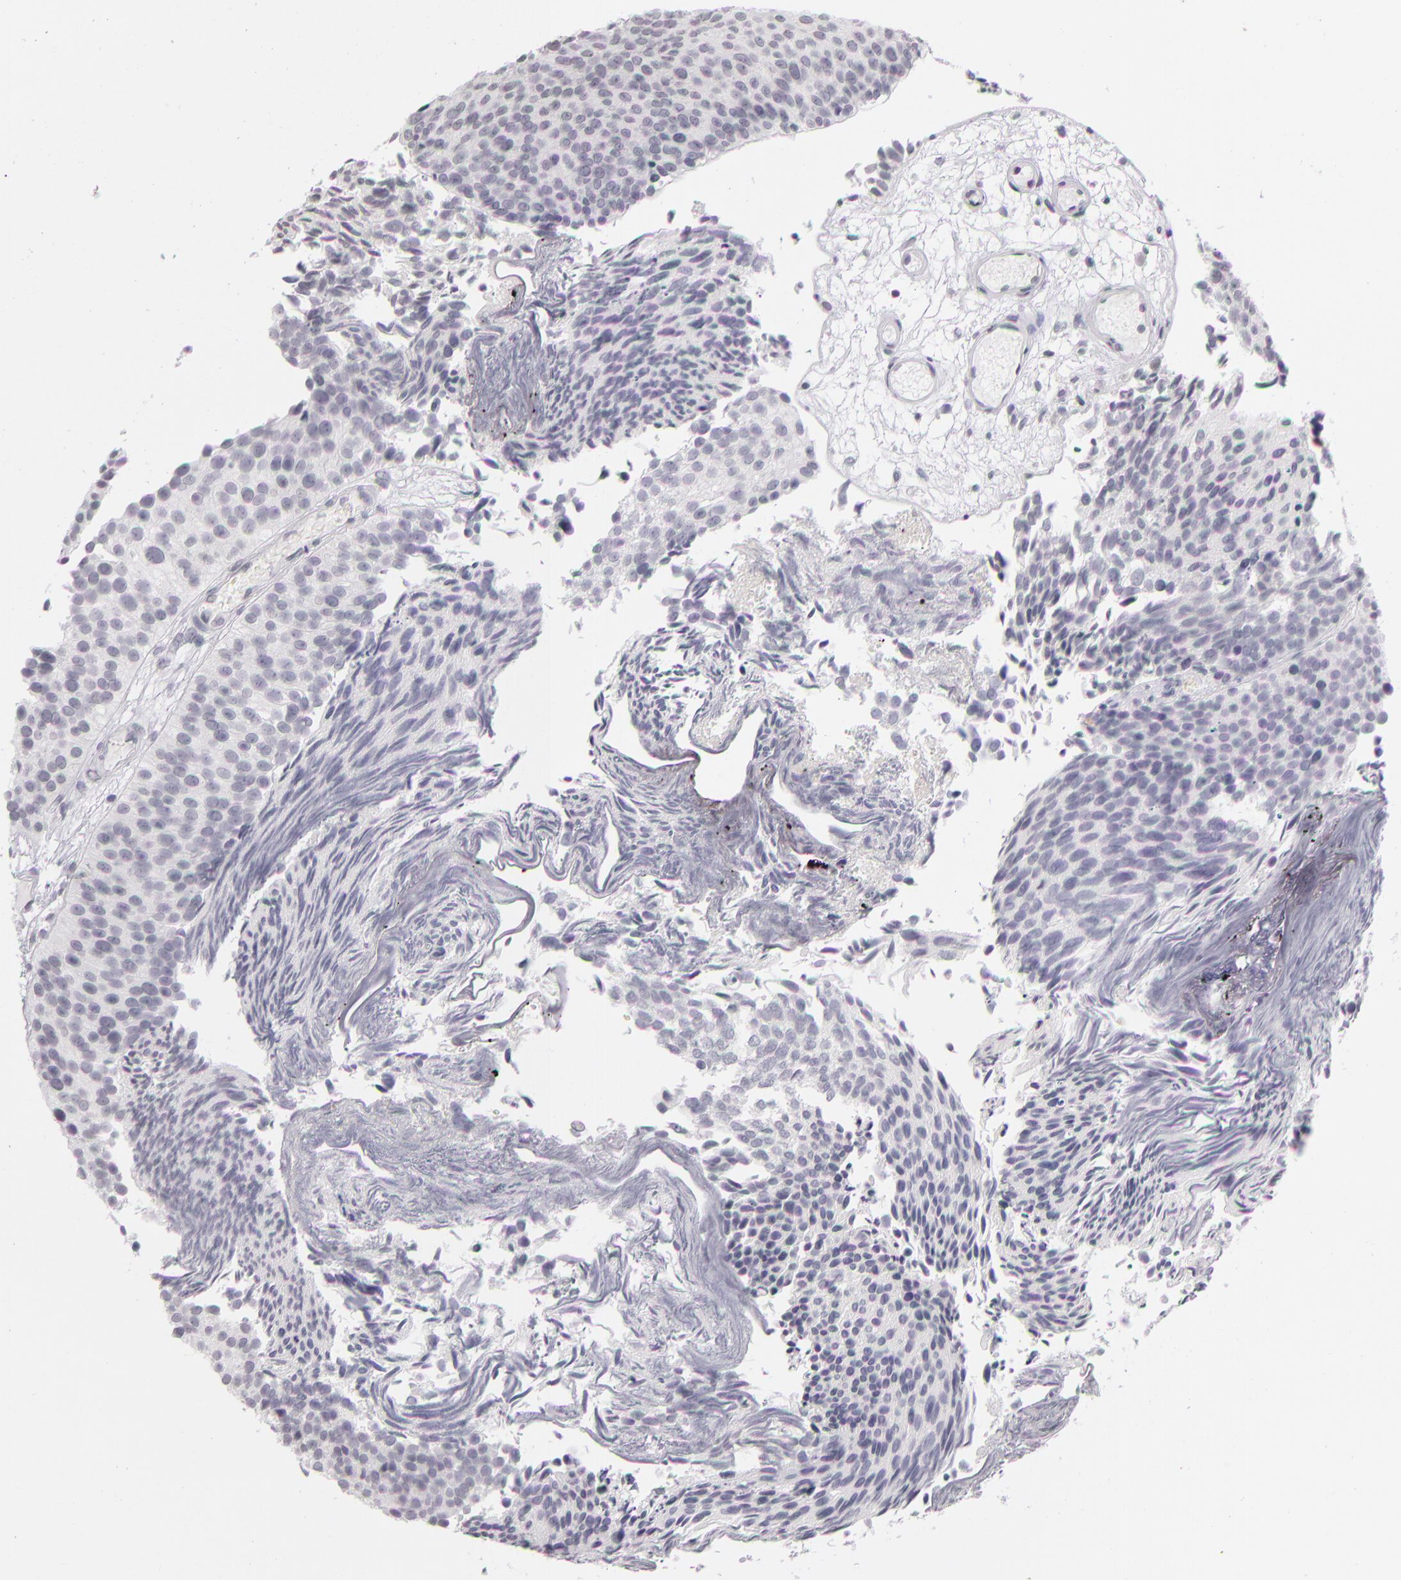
{"staining": {"intensity": "negative", "quantity": "none", "location": "none"}, "tissue": "urothelial cancer", "cell_type": "Tumor cells", "image_type": "cancer", "snomed": [{"axis": "morphology", "description": "Urothelial carcinoma, Low grade"}, {"axis": "topography", "description": "Urinary bladder"}], "caption": "Micrograph shows no significant protein expression in tumor cells of low-grade urothelial carcinoma.", "gene": "CD40", "patient": {"sex": "male", "age": 84}}